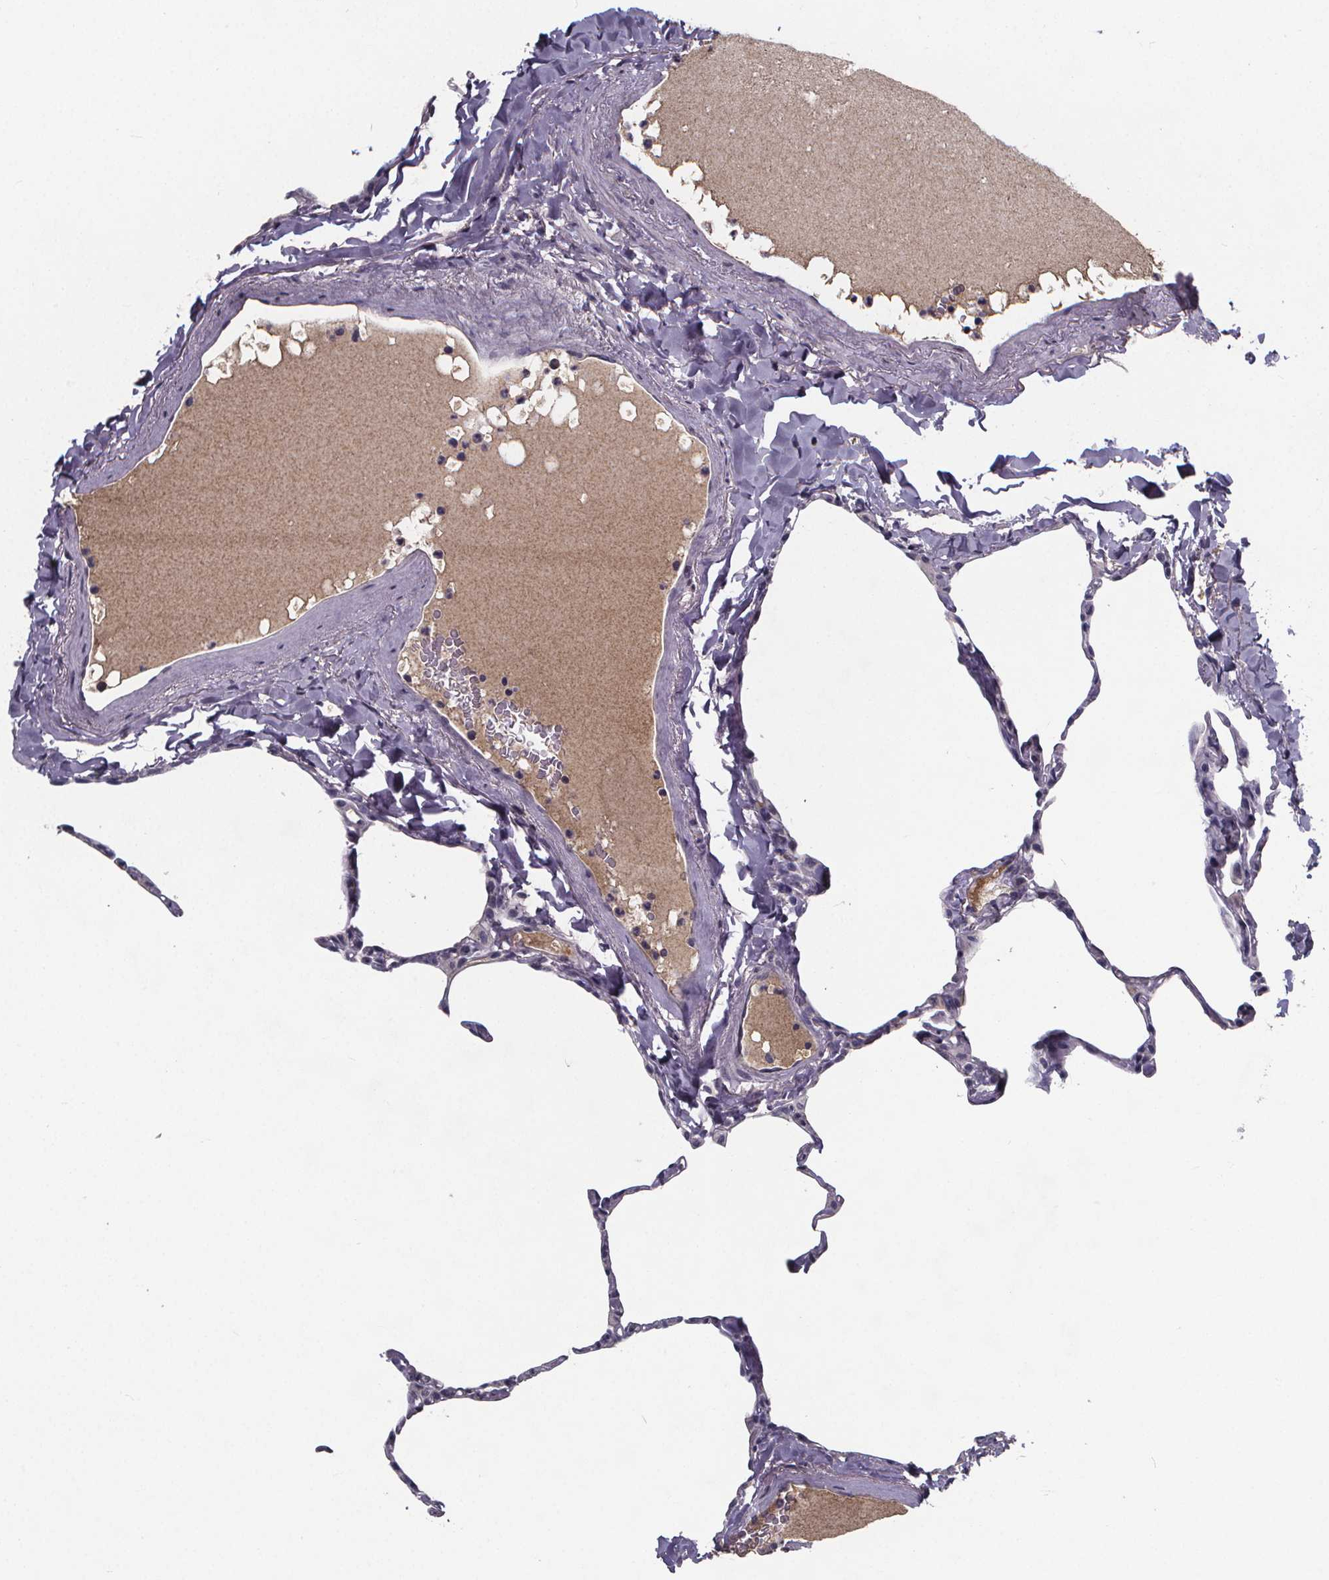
{"staining": {"intensity": "negative", "quantity": "none", "location": "none"}, "tissue": "lung", "cell_type": "Alveolar cells", "image_type": "normal", "snomed": [{"axis": "morphology", "description": "Normal tissue, NOS"}, {"axis": "topography", "description": "Lung"}], "caption": "Benign lung was stained to show a protein in brown. There is no significant expression in alveolar cells. (Brightfield microscopy of DAB IHC at high magnification).", "gene": "AGT", "patient": {"sex": "male", "age": 65}}